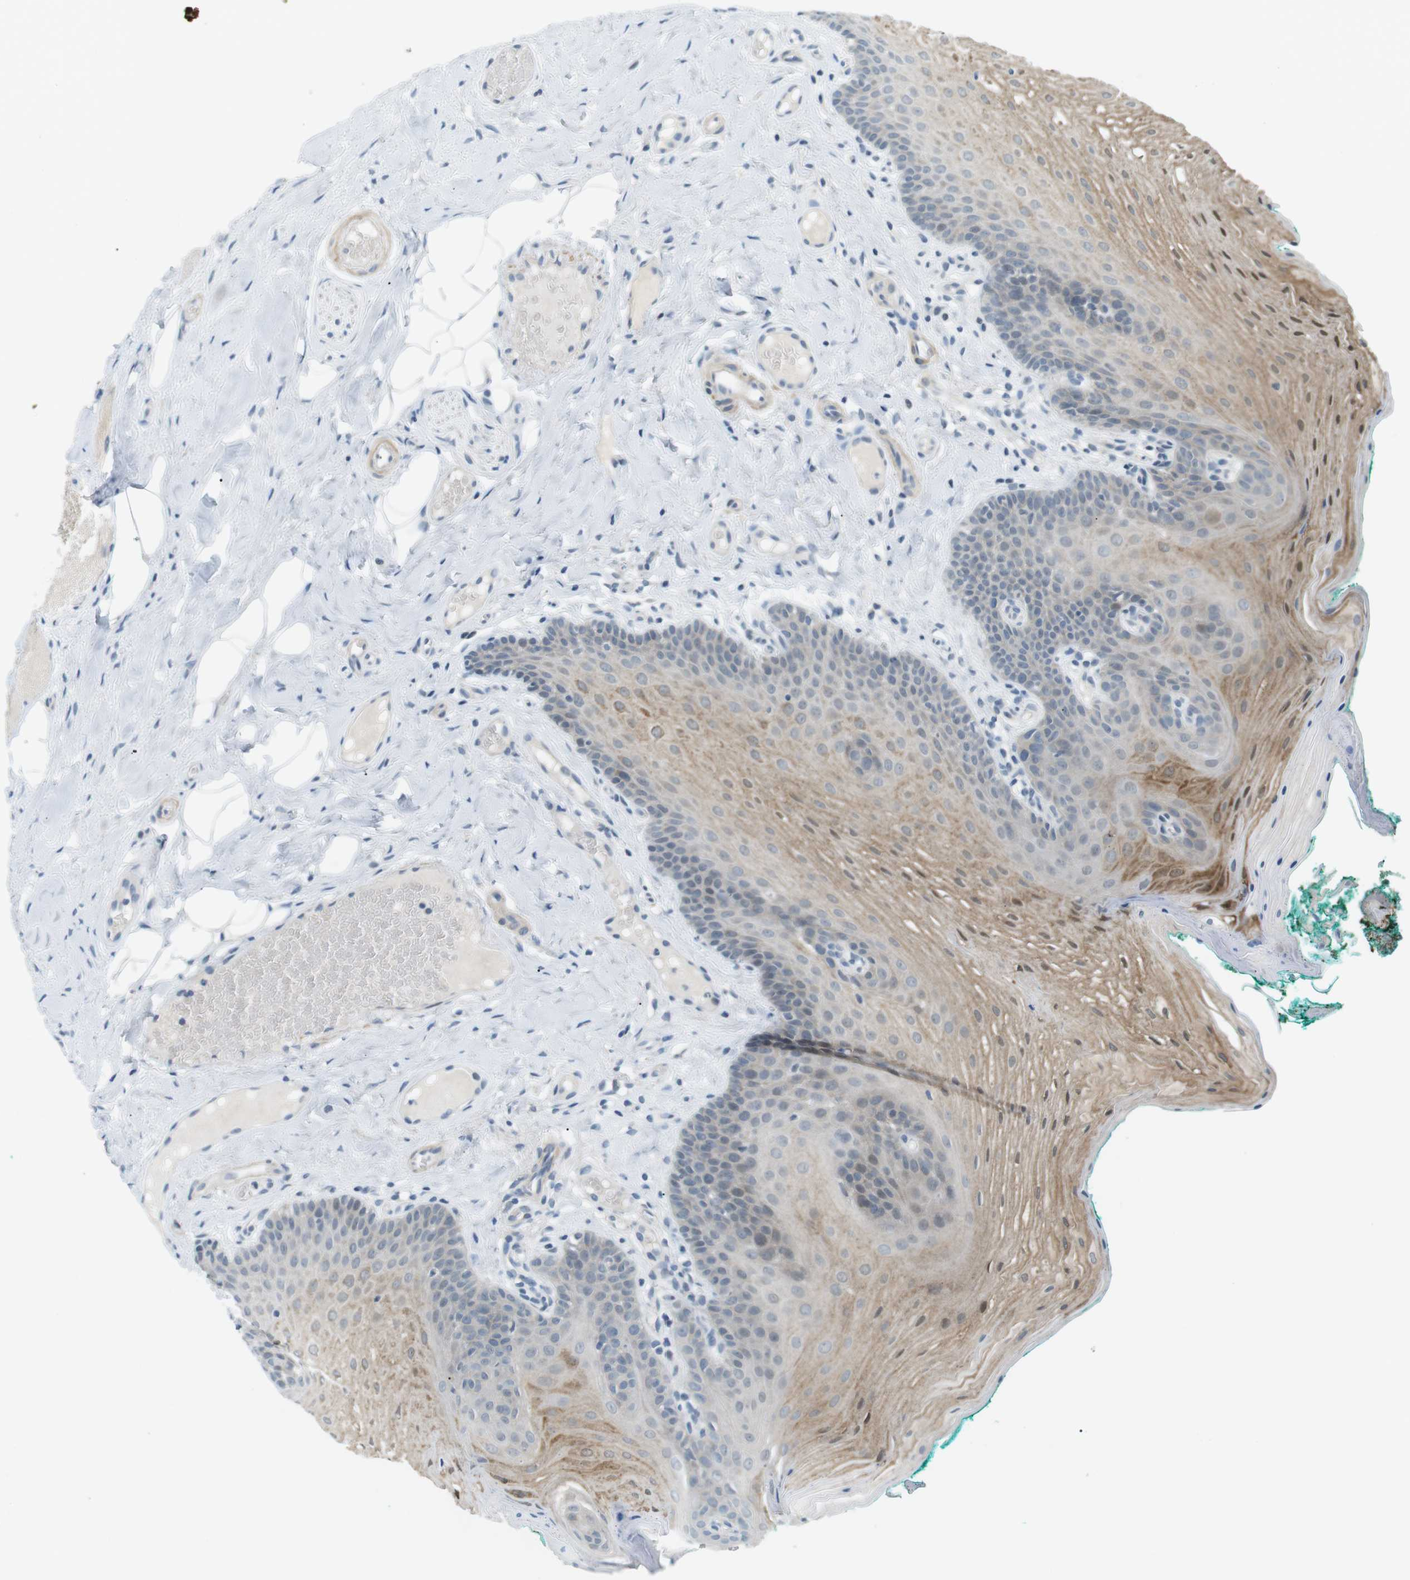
{"staining": {"intensity": "weak", "quantity": "25%-75%", "location": "cytoplasmic/membranous"}, "tissue": "oral mucosa", "cell_type": "Squamous epithelial cells", "image_type": "normal", "snomed": [{"axis": "morphology", "description": "Normal tissue, NOS"}, {"axis": "topography", "description": "Oral tissue"}], "caption": "Human oral mucosa stained with a brown dye reveals weak cytoplasmic/membranous positive expression in approximately 25%-75% of squamous epithelial cells.", "gene": "RTN3", "patient": {"sex": "male", "age": 58}}